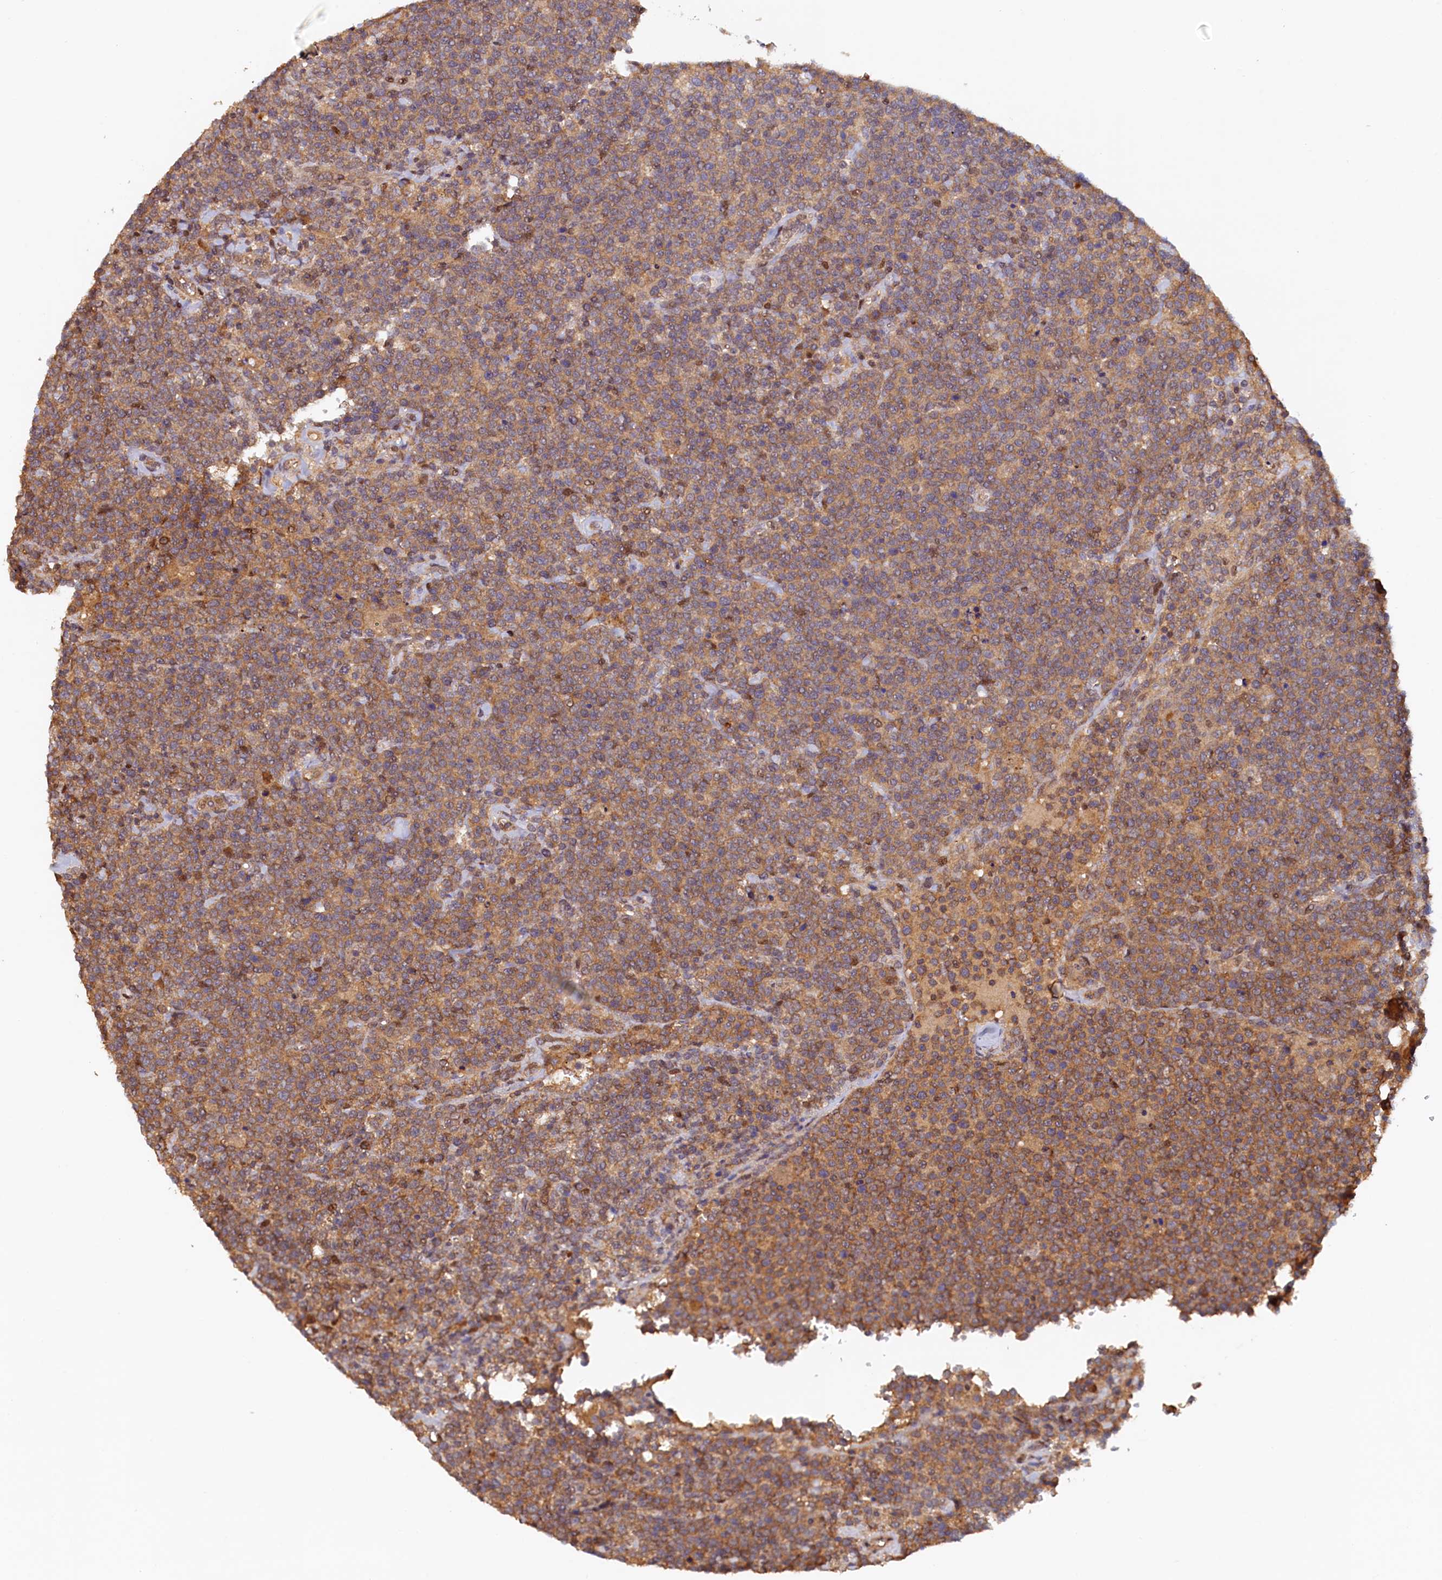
{"staining": {"intensity": "moderate", "quantity": ">75%", "location": "cytoplasmic/membranous"}, "tissue": "lymphoma", "cell_type": "Tumor cells", "image_type": "cancer", "snomed": [{"axis": "morphology", "description": "Malignant lymphoma, non-Hodgkin's type, High grade"}, {"axis": "topography", "description": "Lymph node"}], "caption": "Protein positivity by immunohistochemistry displays moderate cytoplasmic/membranous staining in approximately >75% of tumor cells in lymphoma. (DAB (3,3'-diaminobenzidine) IHC, brown staining for protein, blue staining for nuclei).", "gene": "UBL7", "patient": {"sex": "male", "age": 61}}